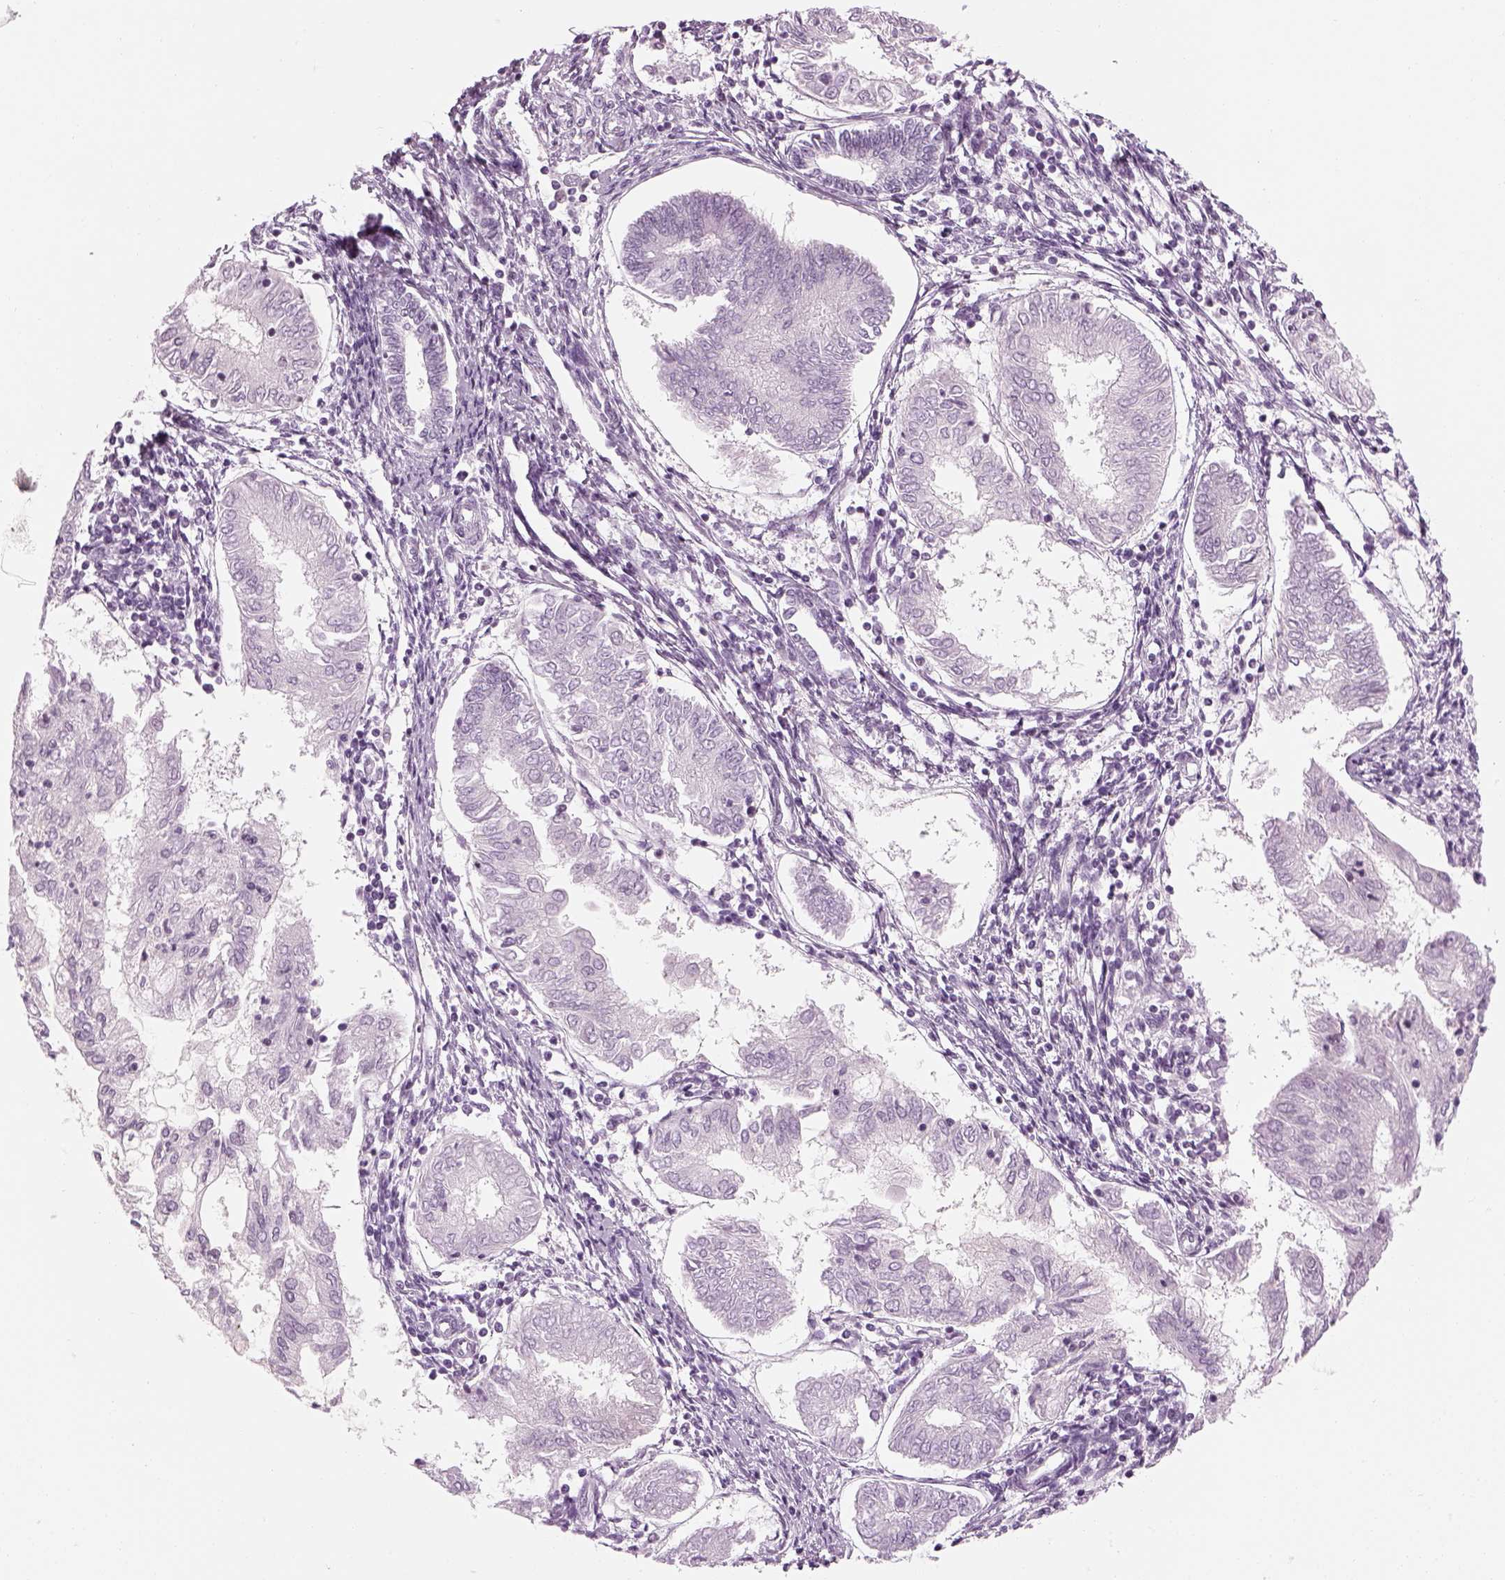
{"staining": {"intensity": "negative", "quantity": "none", "location": "none"}, "tissue": "endometrial cancer", "cell_type": "Tumor cells", "image_type": "cancer", "snomed": [{"axis": "morphology", "description": "Adenocarcinoma, NOS"}, {"axis": "topography", "description": "Endometrium"}], "caption": "Micrograph shows no significant protein expression in tumor cells of endometrial adenocarcinoma.", "gene": "KCNG2", "patient": {"sex": "female", "age": 68}}